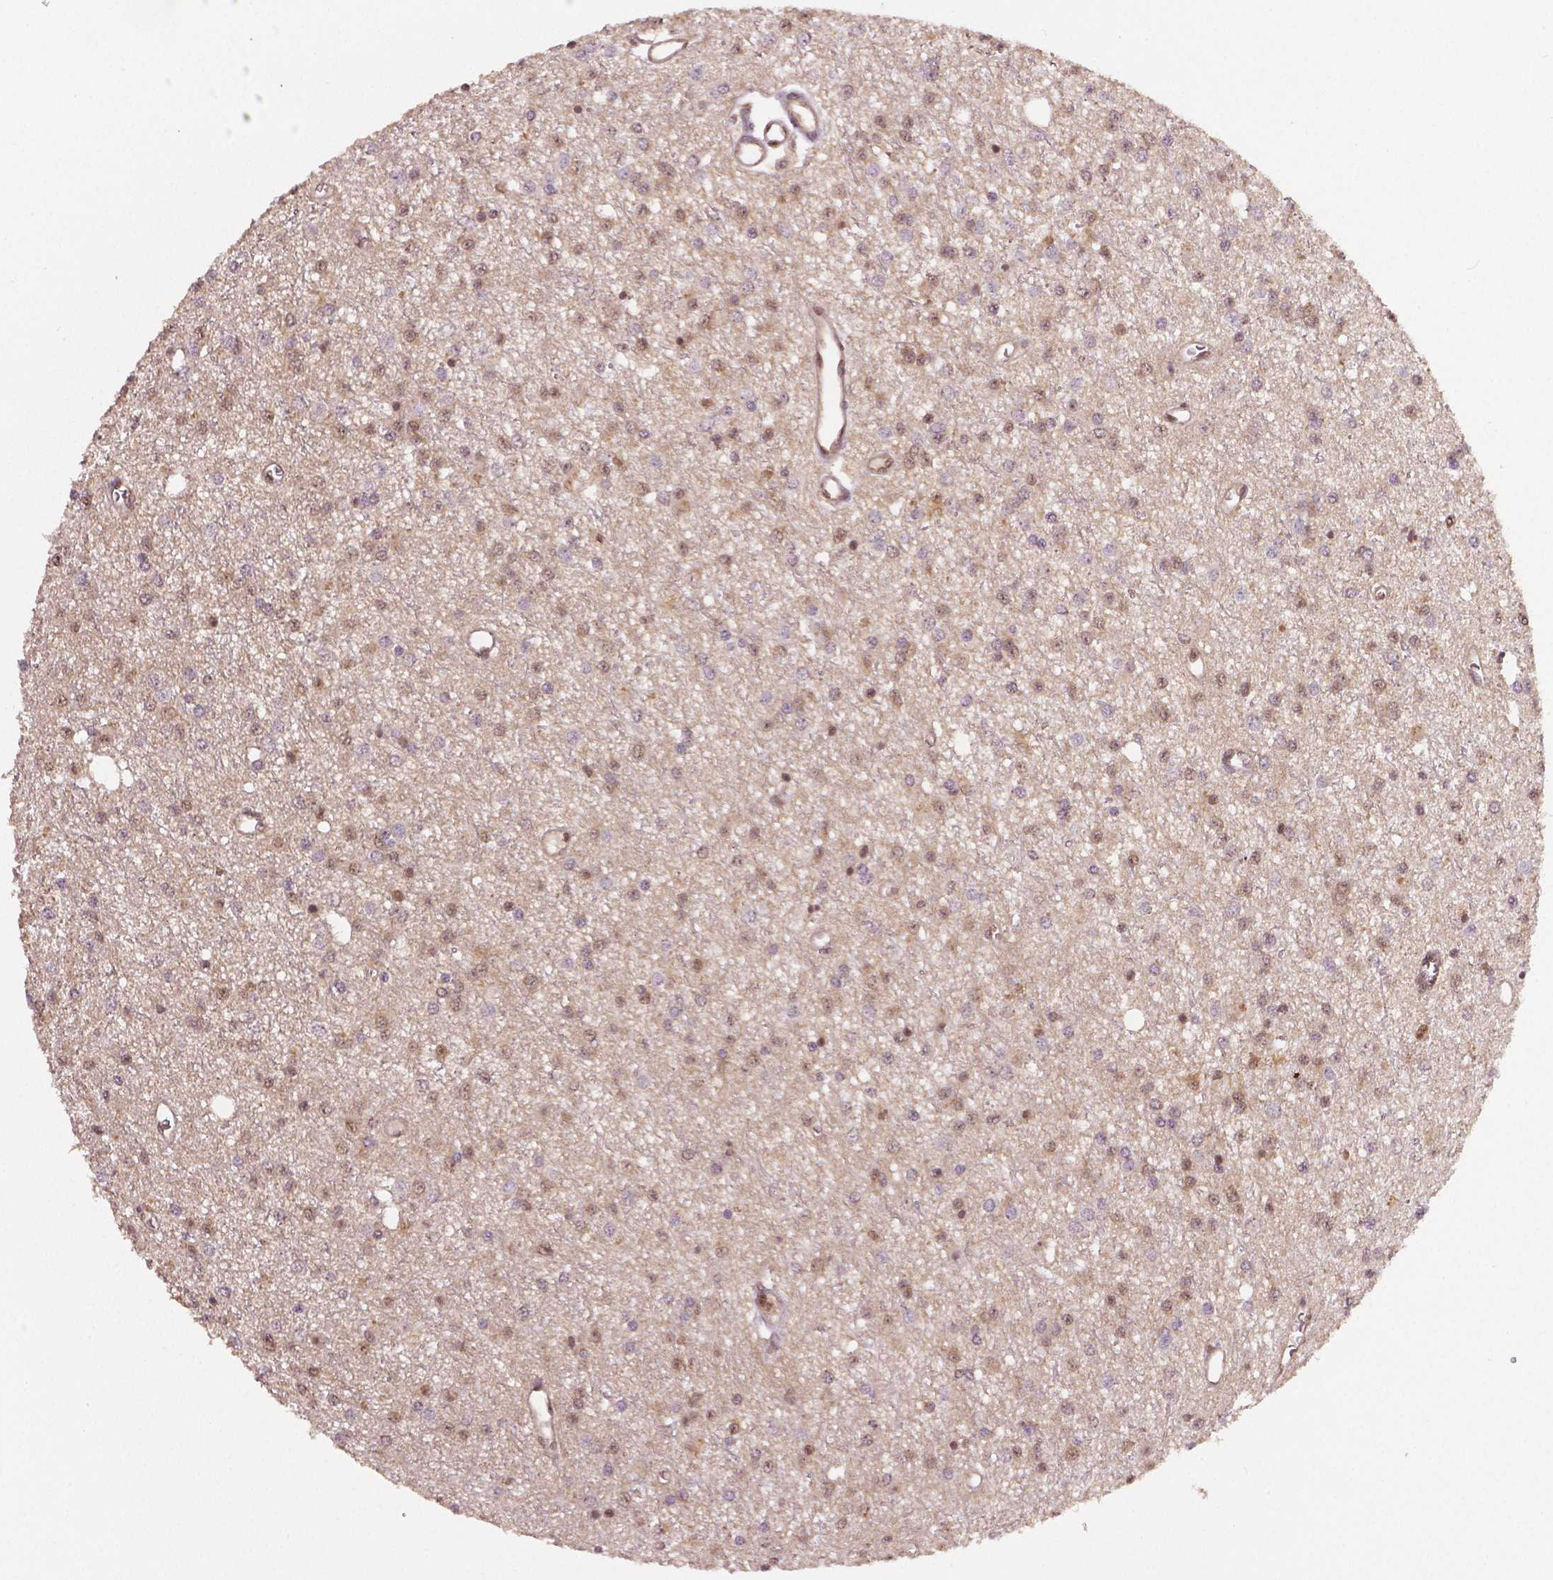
{"staining": {"intensity": "weak", "quantity": "25%-75%", "location": "nuclear"}, "tissue": "glioma", "cell_type": "Tumor cells", "image_type": "cancer", "snomed": [{"axis": "morphology", "description": "Glioma, malignant, Low grade"}, {"axis": "topography", "description": "Brain"}], "caption": "Malignant glioma (low-grade) stained with a brown dye shows weak nuclear positive positivity in approximately 25%-75% of tumor cells.", "gene": "STAT3", "patient": {"sex": "female", "age": 45}}